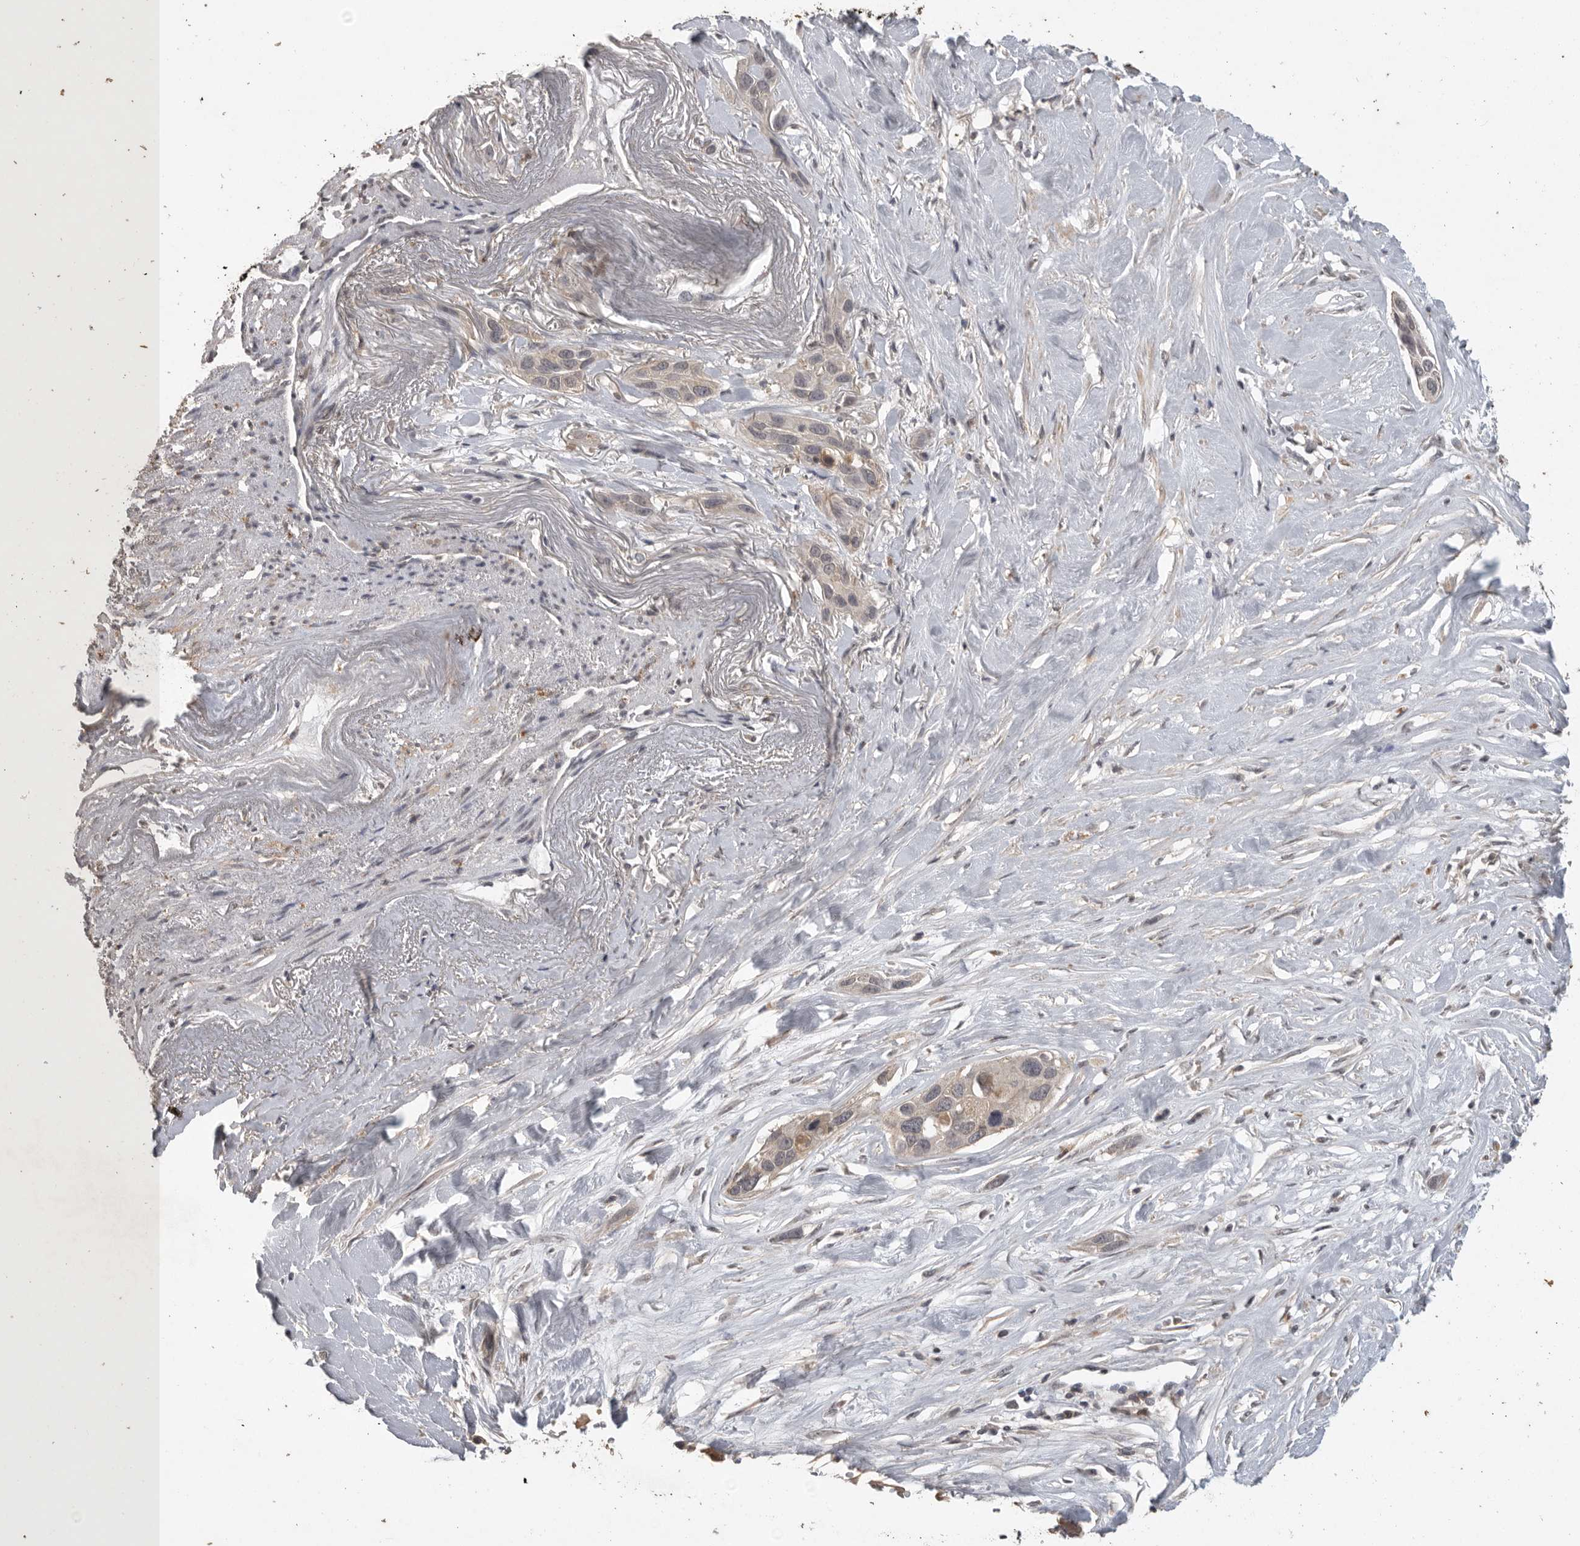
{"staining": {"intensity": "weak", "quantity": "<25%", "location": "cytoplasmic/membranous"}, "tissue": "pancreatic cancer", "cell_type": "Tumor cells", "image_type": "cancer", "snomed": [{"axis": "morphology", "description": "Adenocarcinoma, NOS"}, {"axis": "topography", "description": "Pancreas"}], "caption": "Protein analysis of pancreatic cancer displays no significant staining in tumor cells.", "gene": "ADAMTS4", "patient": {"sex": "female", "age": 60}}